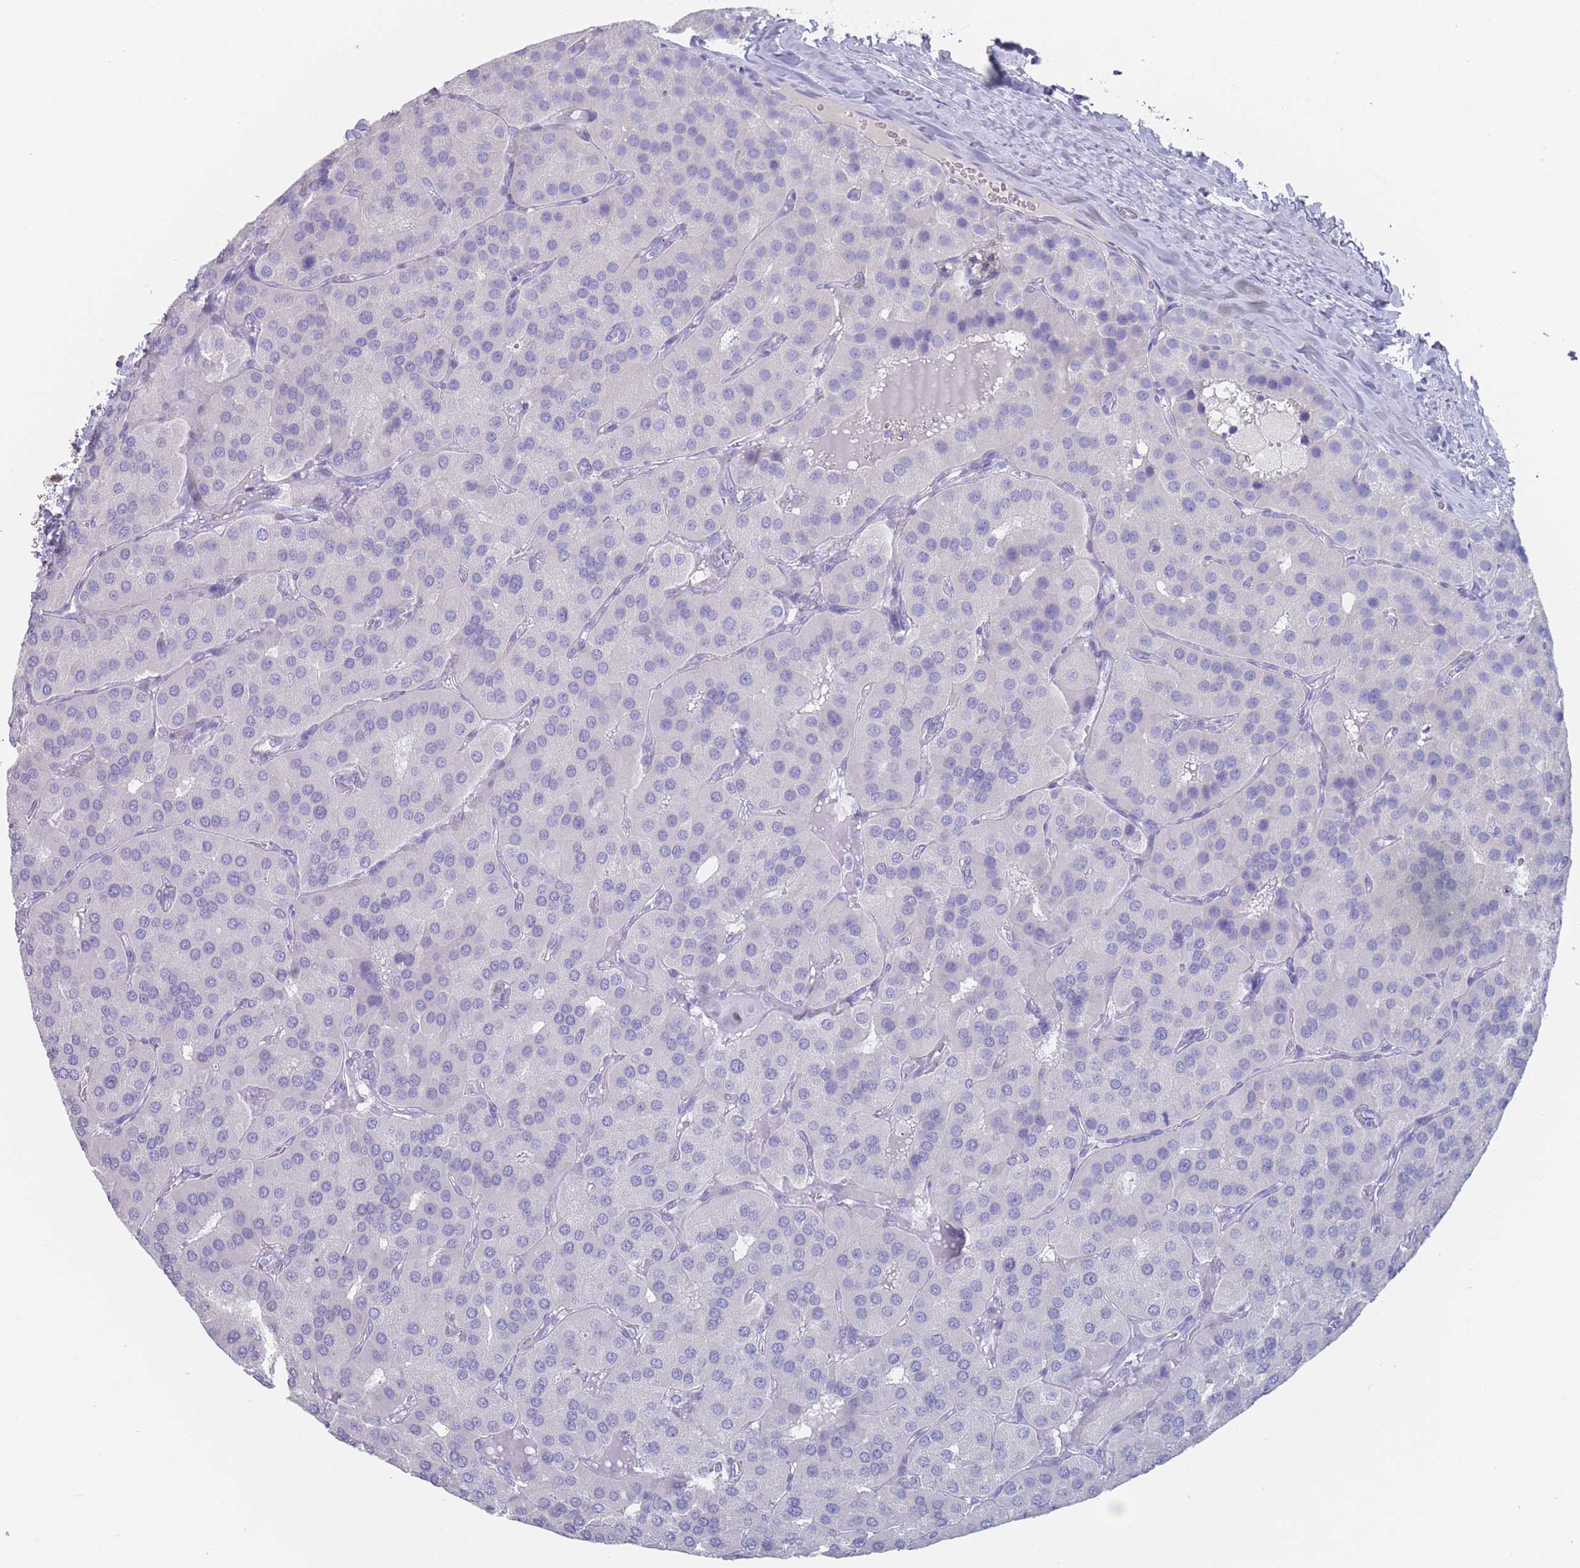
{"staining": {"intensity": "negative", "quantity": "none", "location": "none"}, "tissue": "parathyroid gland", "cell_type": "Glandular cells", "image_type": "normal", "snomed": [{"axis": "morphology", "description": "Normal tissue, NOS"}, {"axis": "morphology", "description": "Adenoma, NOS"}, {"axis": "topography", "description": "Parathyroid gland"}], "caption": "Immunohistochemistry of normal human parathyroid gland shows no staining in glandular cells. The staining is performed using DAB brown chromogen with nuclei counter-stained in using hematoxylin.", "gene": "ST8SIA5", "patient": {"sex": "female", "age": 86}}